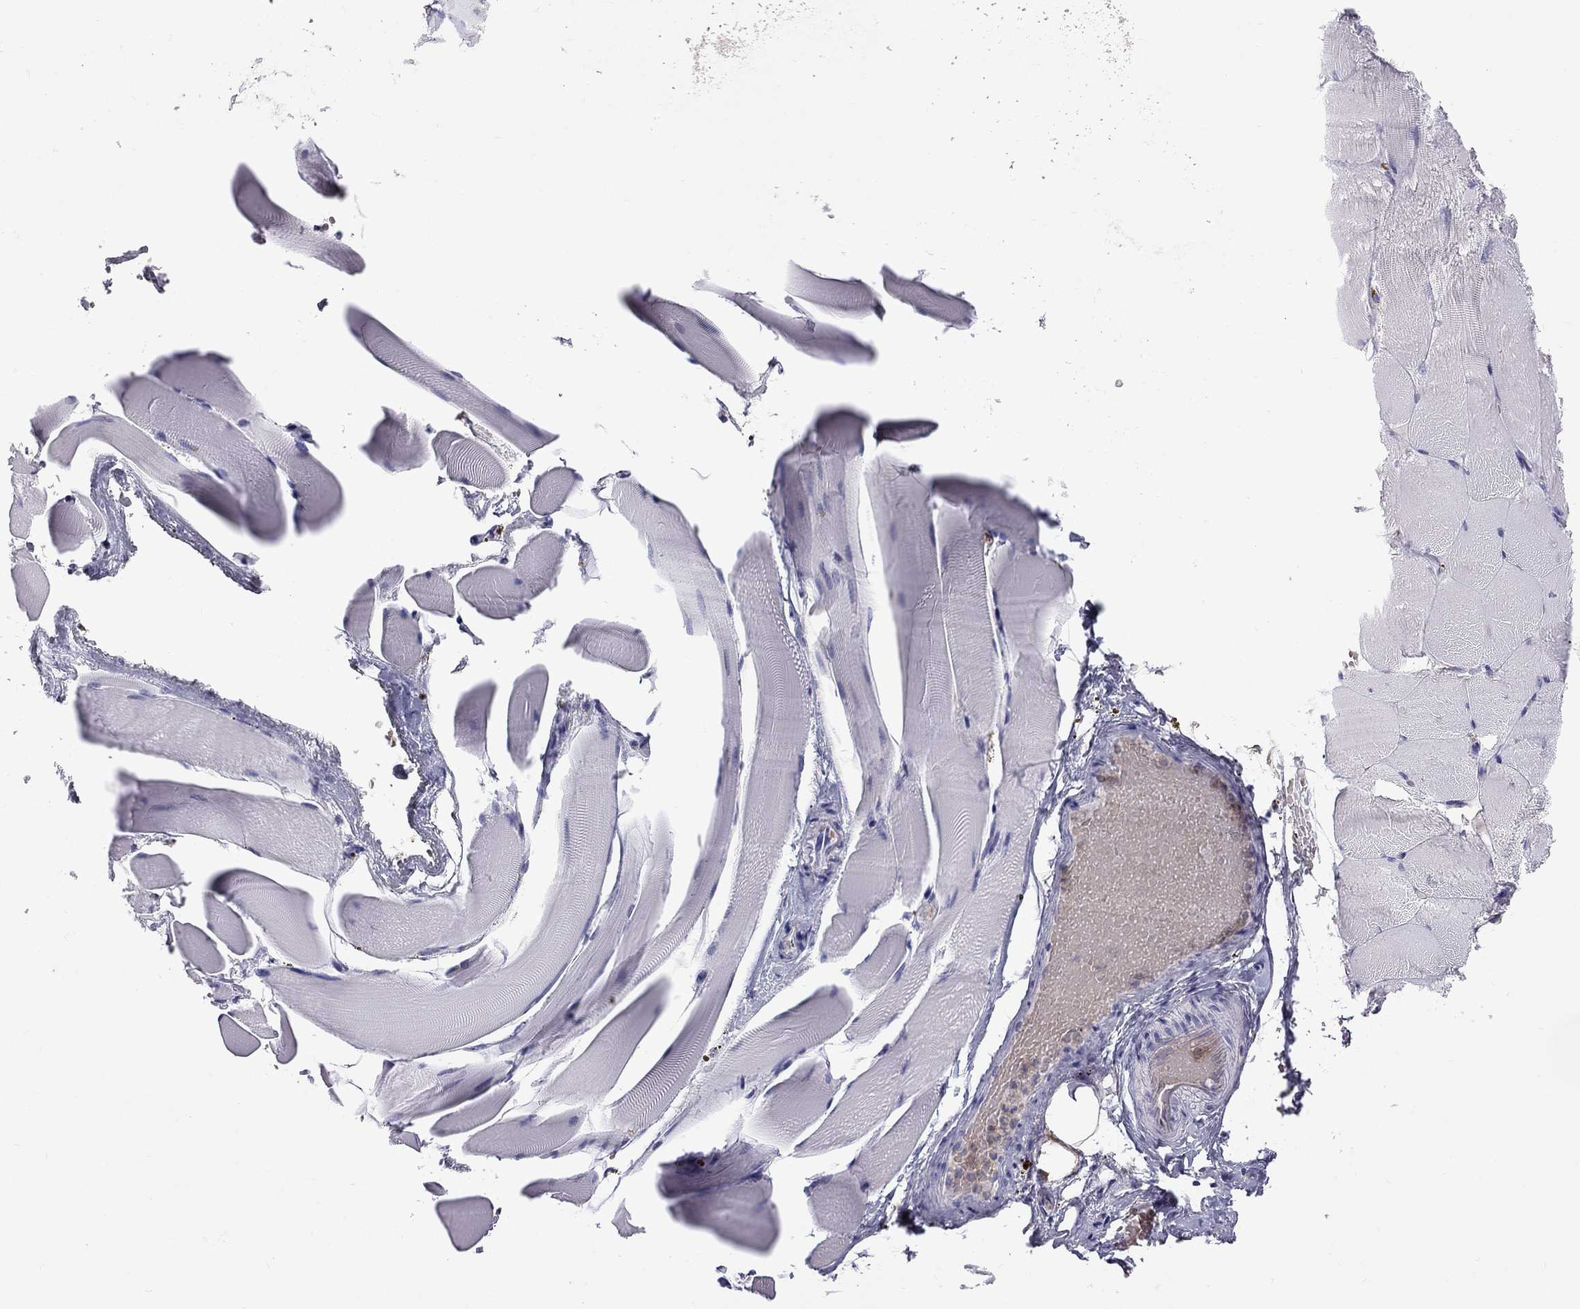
{"staining": {"intensity": "strong", "quantity": "<25%", "location": "cytoplasmic/membranous"}, "tissue": "skeletal muscle", "cell_type": "Myocytes", "image_type": "normal", "snomed": [{"axis": "morphology", "description": "Normal tissue, NOS"}, {"axis": "topography", "description": "Skeletal muscle"}], "caption": "Unremarkable skeletal muscle was stained to show a protein in brown. There is medium levels of strong cytoplasmic/membranous staining in about <25% of myocytes.", "gene": "EIF4E3", "patient": {"sex": "female", "age": 37}}